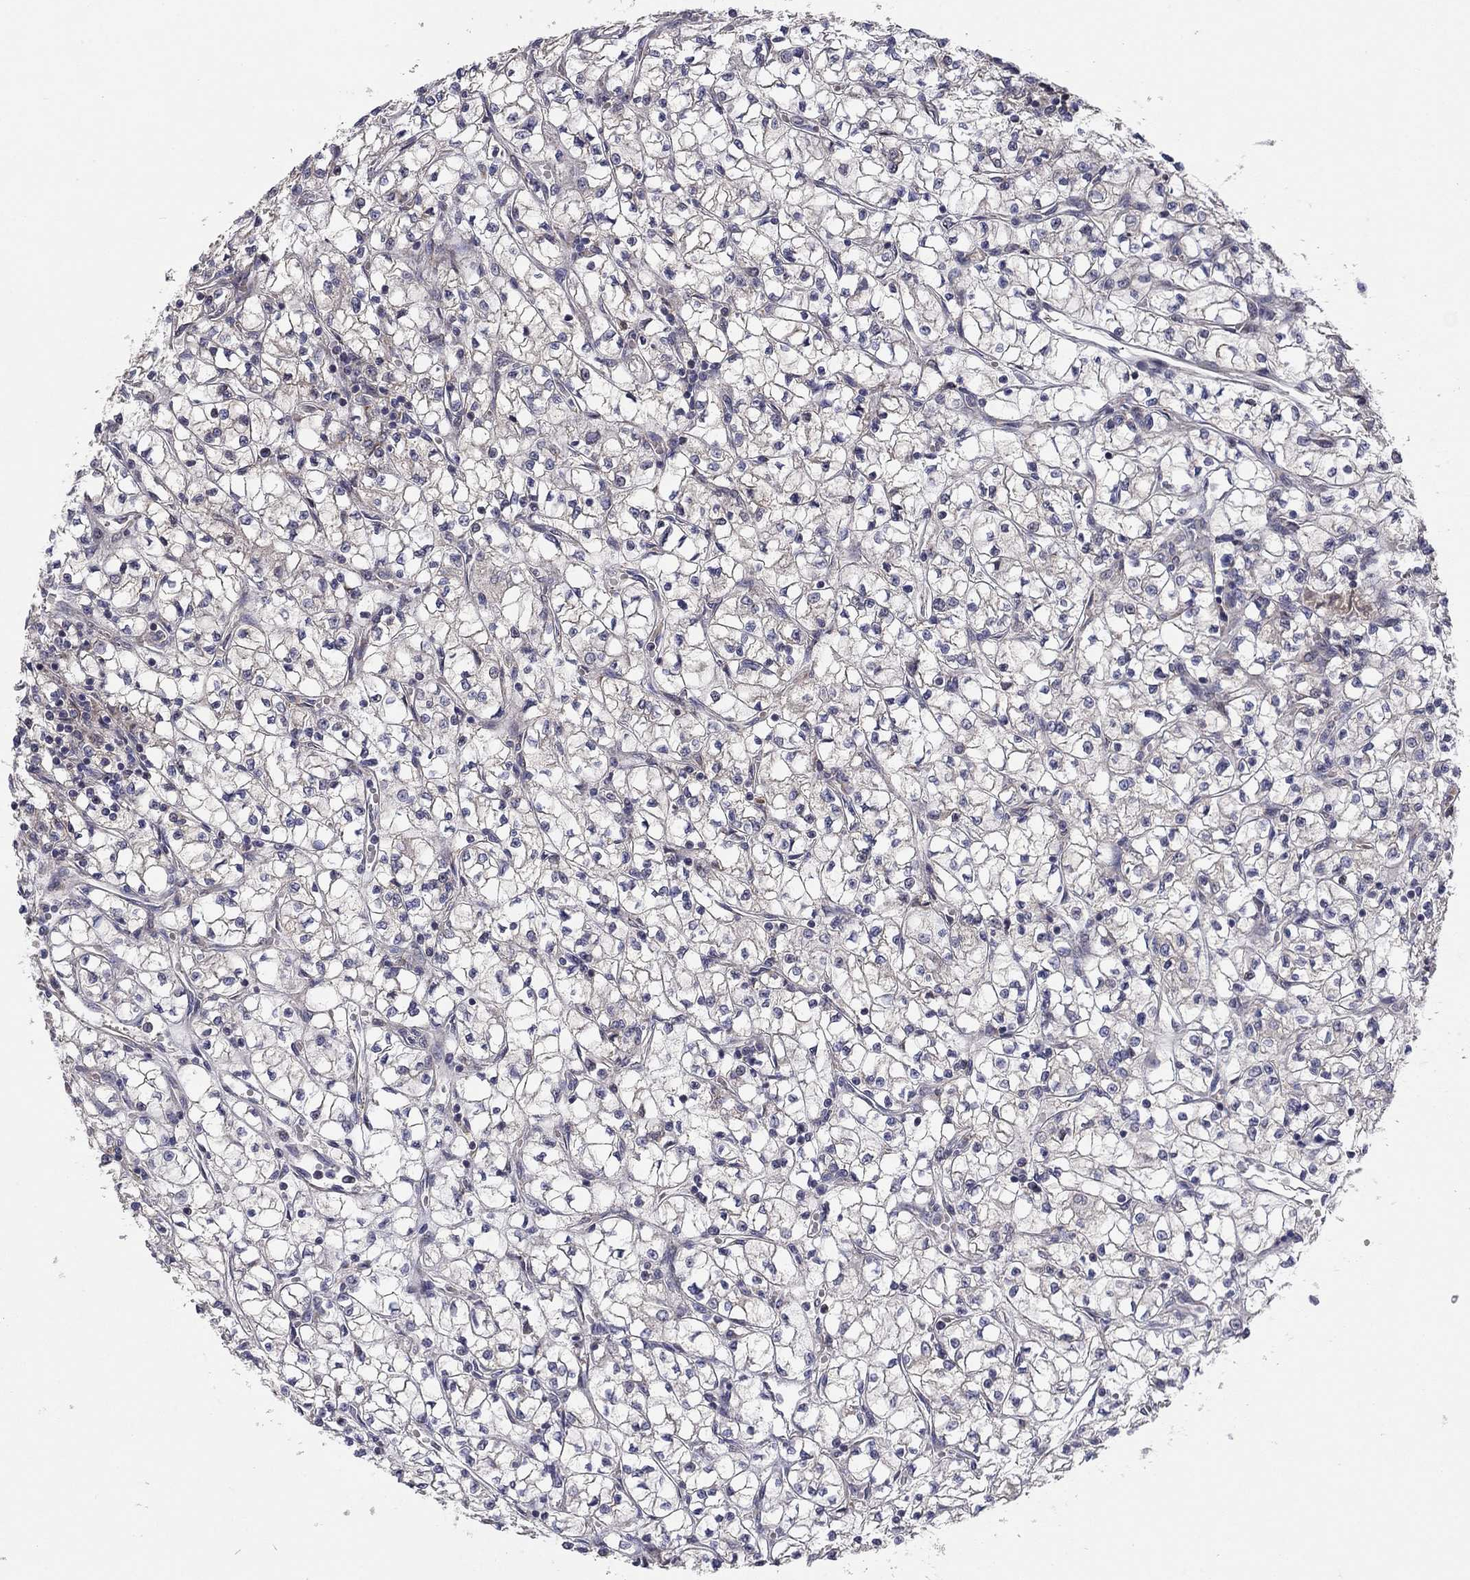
{"staining": {"intensity": "negative", "quantity": "none", "location": "none"}, "tissue": "renal cancer", "cell_type": "Tumor cells", "image_type": "cancer", "snomed": [{"axis": "morphology", "description": "Adenocarcinoma, NOS"}, {"axis": "topography", "description": "Kidney"}], "caption": "This is an immunohistochemistry (IHC) micrograph of human renal cancer. There is no positivity in tumor cells.", "gene": "MMAA", "patient": {"sex": "female", "age": 64}}